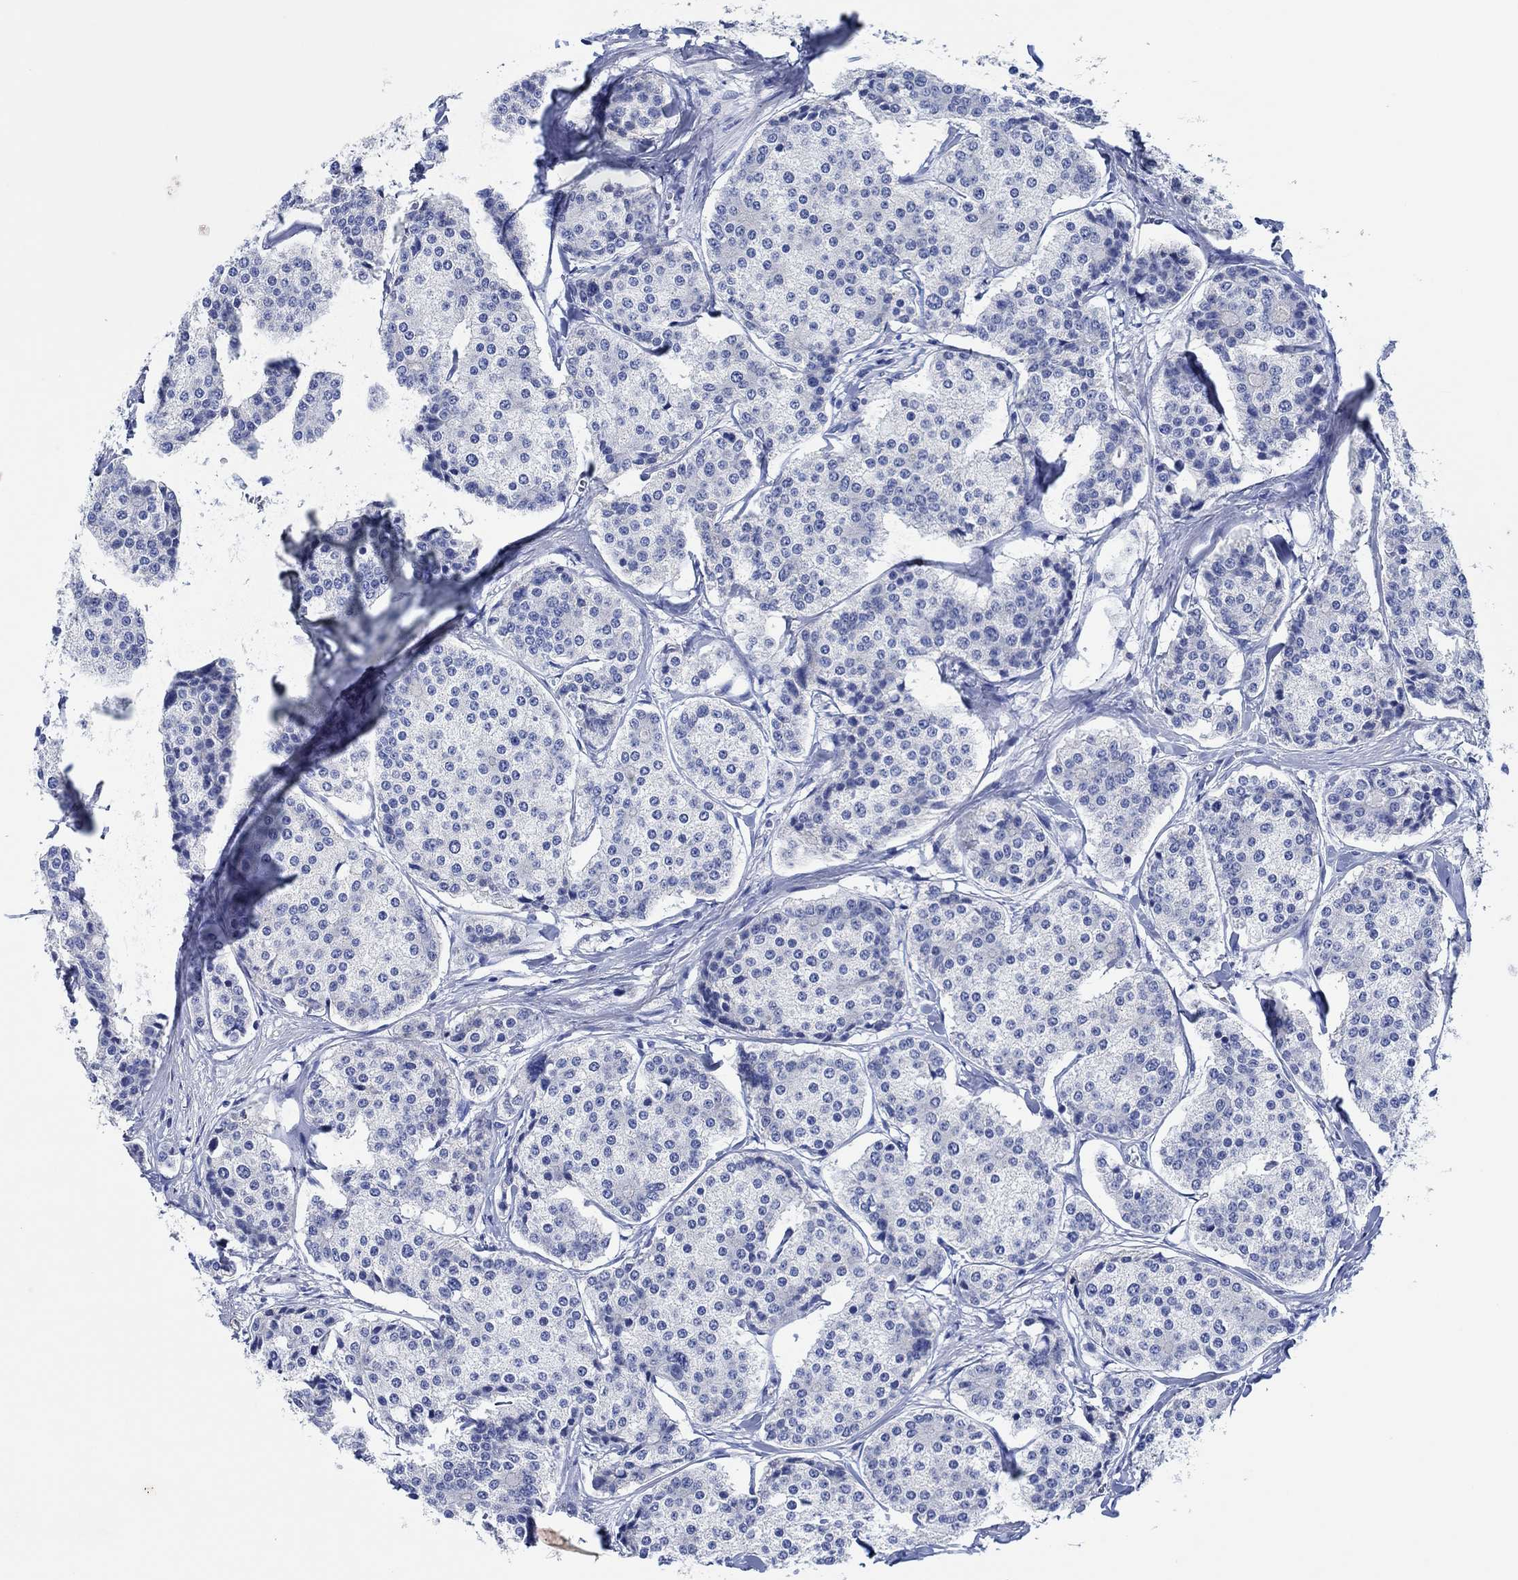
{"staining": {"intensity": "negative", "quantity": "none", "location": "none"}, "tissue": "carcinoid", "cell_type": "Tumor cells", "image_type": "cancer", "snomed": [{"axis": "morphology", "description": "Carcinoid, malignant, NOS"}, {"axis": "topography", "description": "Small intestine"}], "caption": "Immunohistochemistry (IHC) of human carcinoid demonstrates no positivity in tumor cells.", "gene": "CPNE6", "patient": {"sex": "female", "age": 65}}